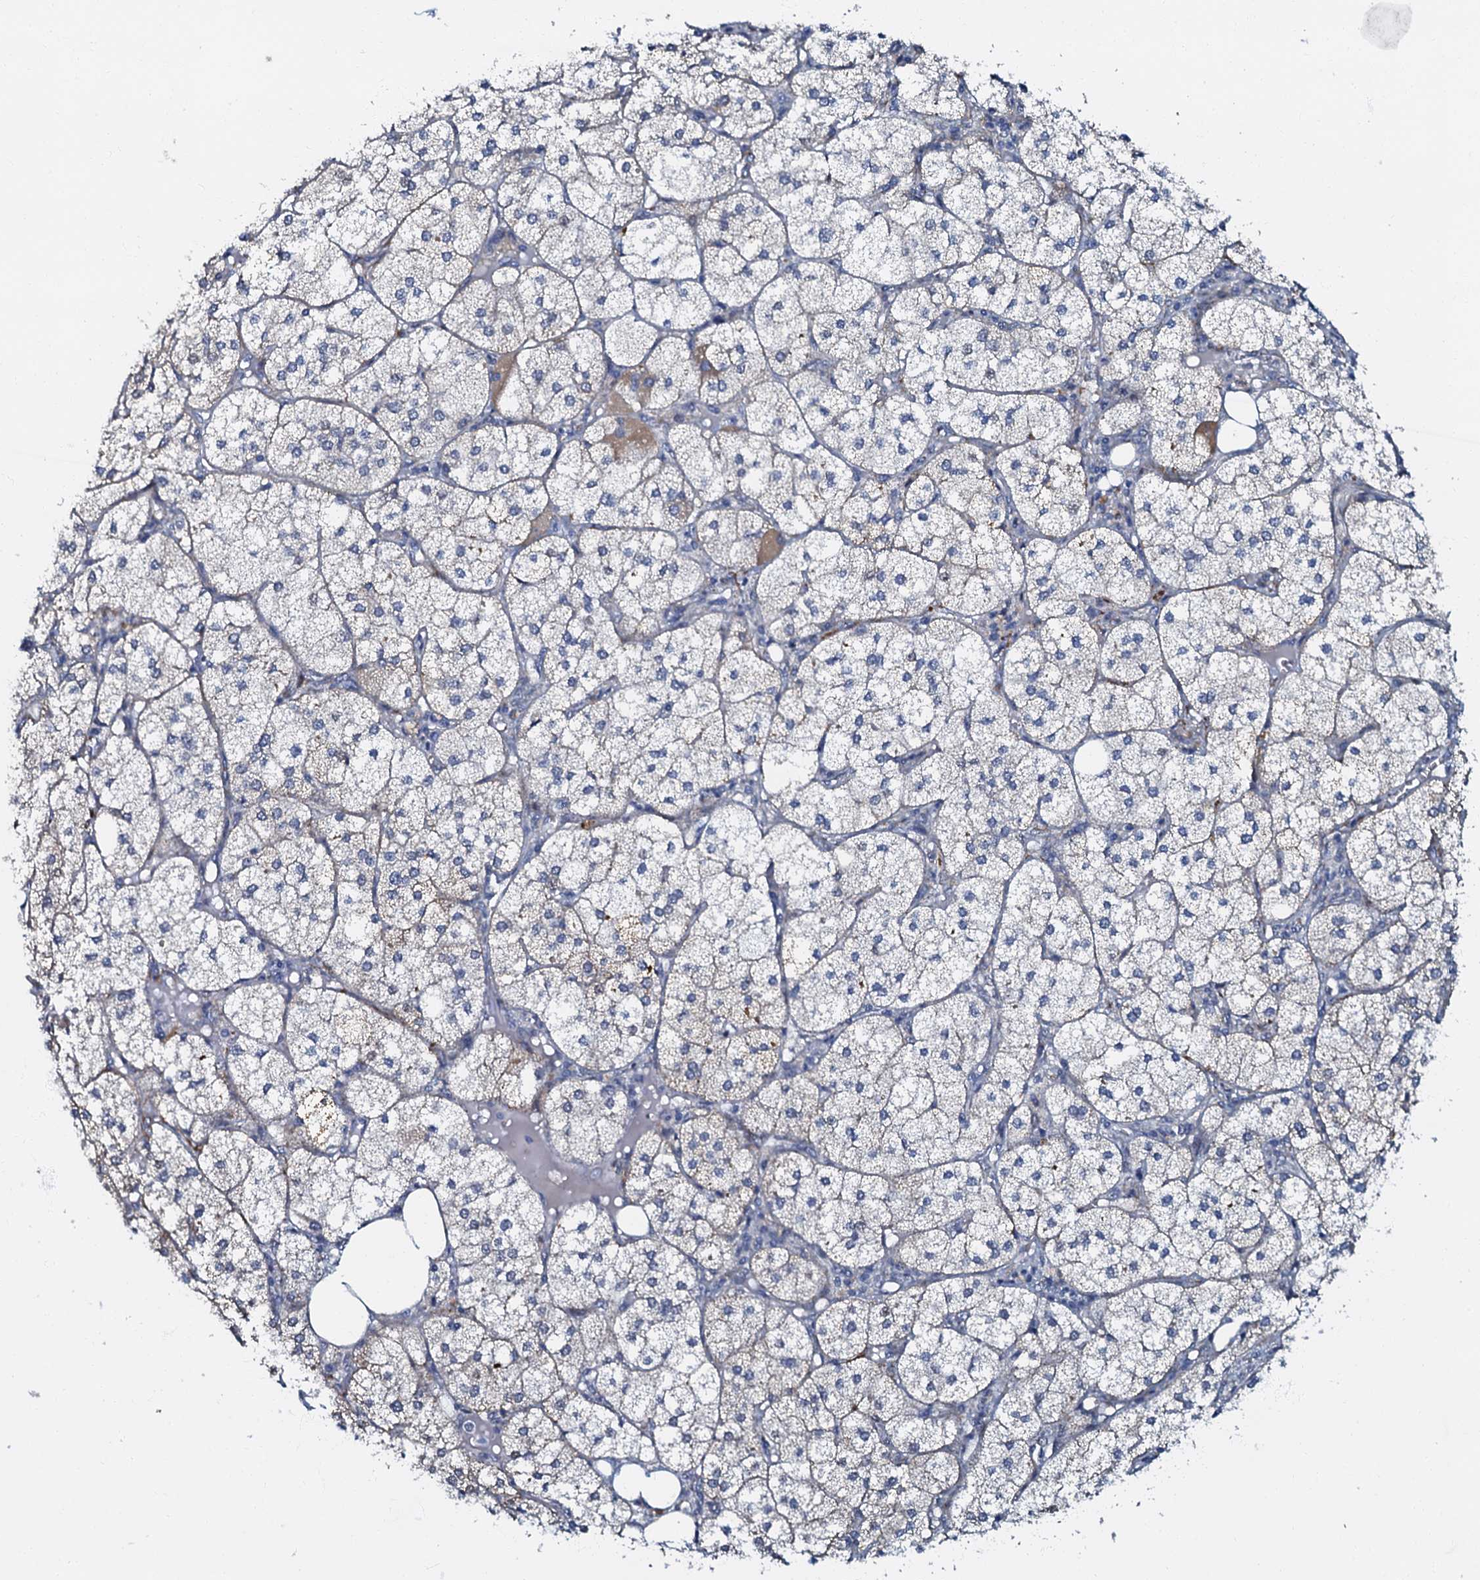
{"staining": {"intensity": "strong", "quantity": "25%-75%", "location": "cytoplasmic/membranous"}, "tissue": "adrenal gland", "cell_type": "Glandular cells", "image_type": "normal", "snomed": [{"axis": "morphology", "description": "Normal tissue, NOS"}, {"axis": "topography", "description": "Adrenal gland"}], "caption": "This micrograph reveals immunohistochemistry staining of benign adrenal gland, with high strong cytoplasmic/membranous staining in approximately 25%-75% of glandular cells.", "gene": "OLAH", "patient": {"sex": "female", "age": 61}}